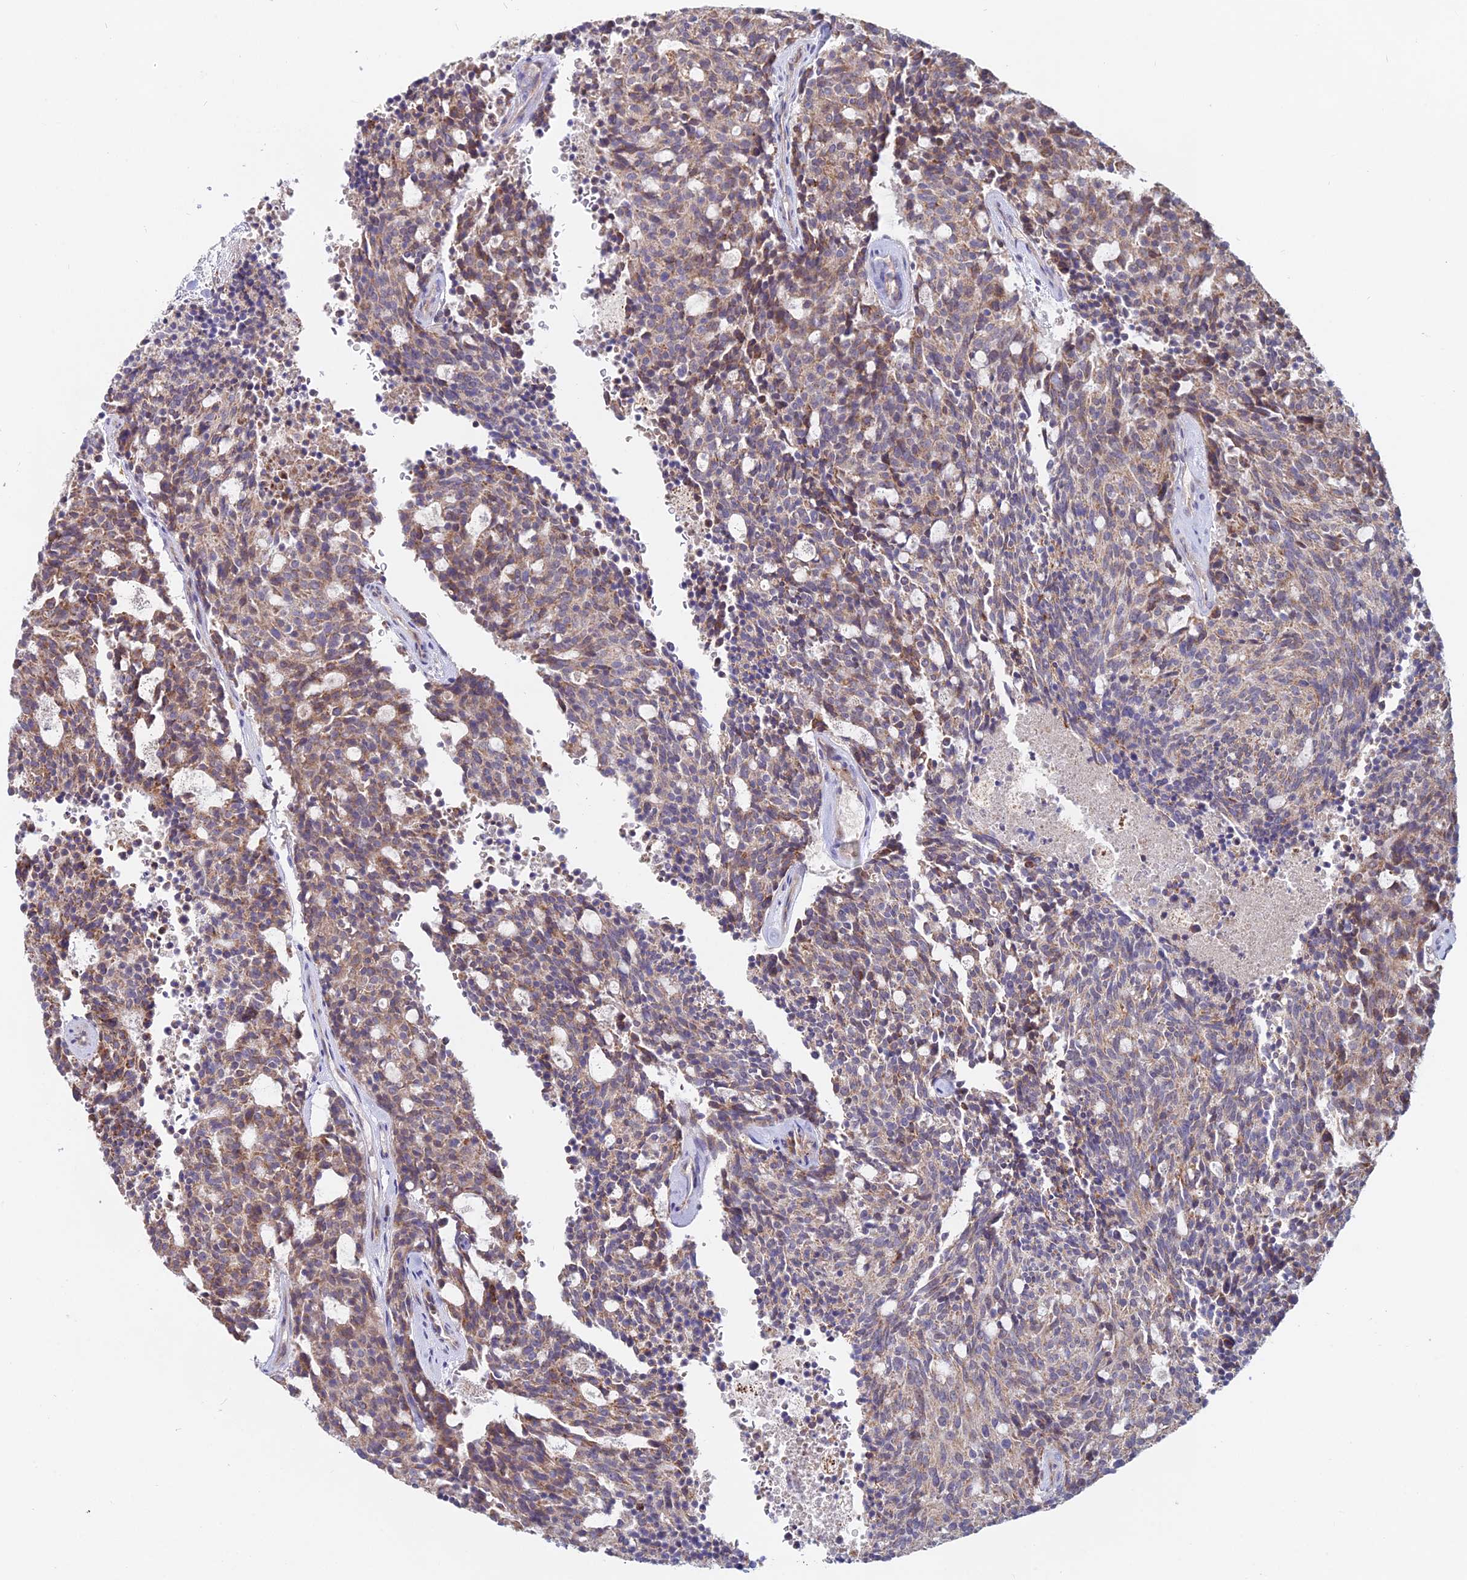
{"staining": {"intensity": "moderate", "quantity": ">75%", "location": "cytoplasmic/membranous"}, "tissue": "carcinoid", "cell_type": "Tumor cells", "image_type": "cancer", "snomed": [{"axis": "morphology", "description": "Carcinoid, malignant, NOS"}, {"axis": "topography", "description": "Pancreas"}], "caption": "Protein expression analysis of human malignant carcinoid reveals moderate cytoplasmic/membranous staining in about >75% of tumor cells.", "gene": "WDR43", "patient": {"sex": "female", "age": 54}}